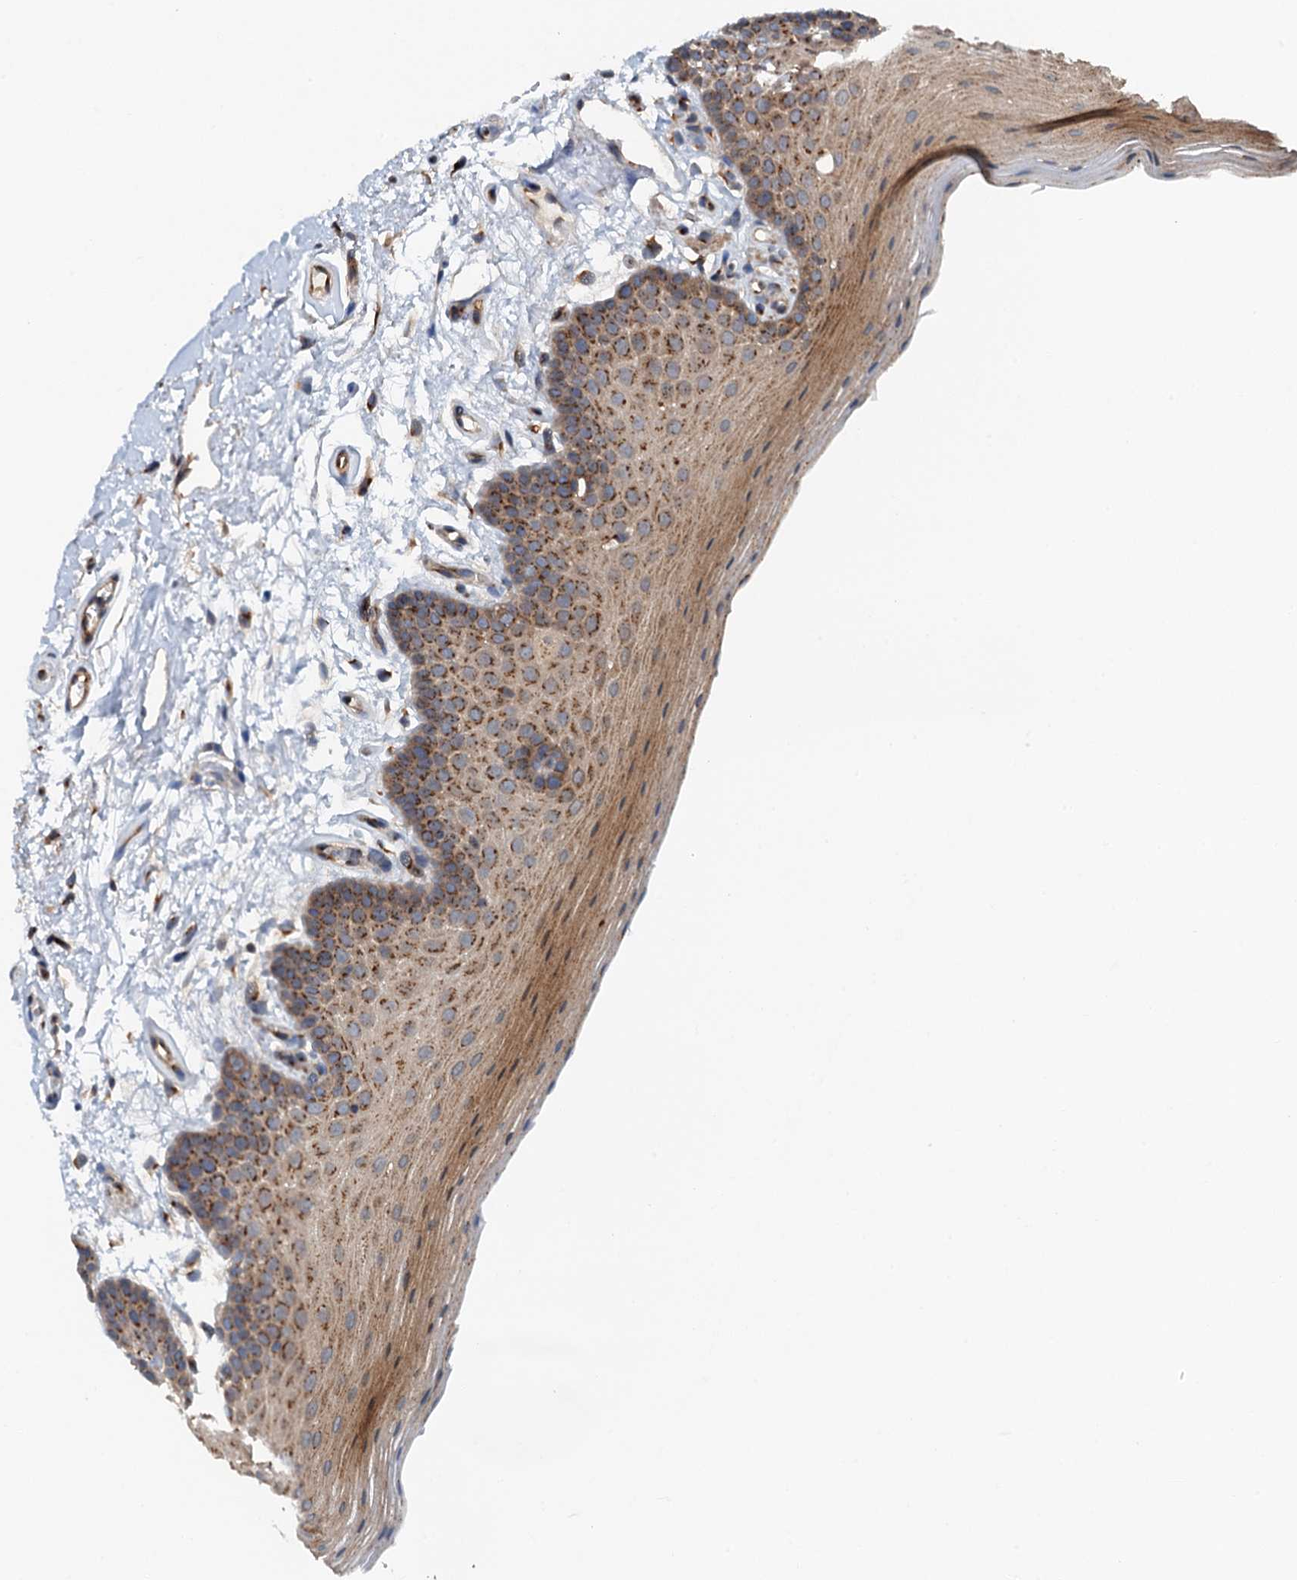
{"staining": {"intensity": "moderate", "quantity": "25%-75%", "location": "cytoplasmic/membranous"}, "tissue": "oral mucosa", "cell_type": "Squamous epithelial cells", "image_type": "normal", "snomed": [{"axis": "morphology", "description": "Normal tissue, NOS"}, {"axis": "topography", "description": "Oral tissue"}], "caption": "An immunohistochemistry histopathology image of normal tissue is shown. Protein staining in brown labels moderate cytoplasmic/membranous positivity in oral mucosa within squamous epithelial cells. The protein is stained brown, and the nuclei are stained in blue (DAB (3,3'-diaminobenzidine) IHC with brightfield microscopy, high magnification).", "gene": "COG3", "patient": {"sex": "male", "age": 62}}